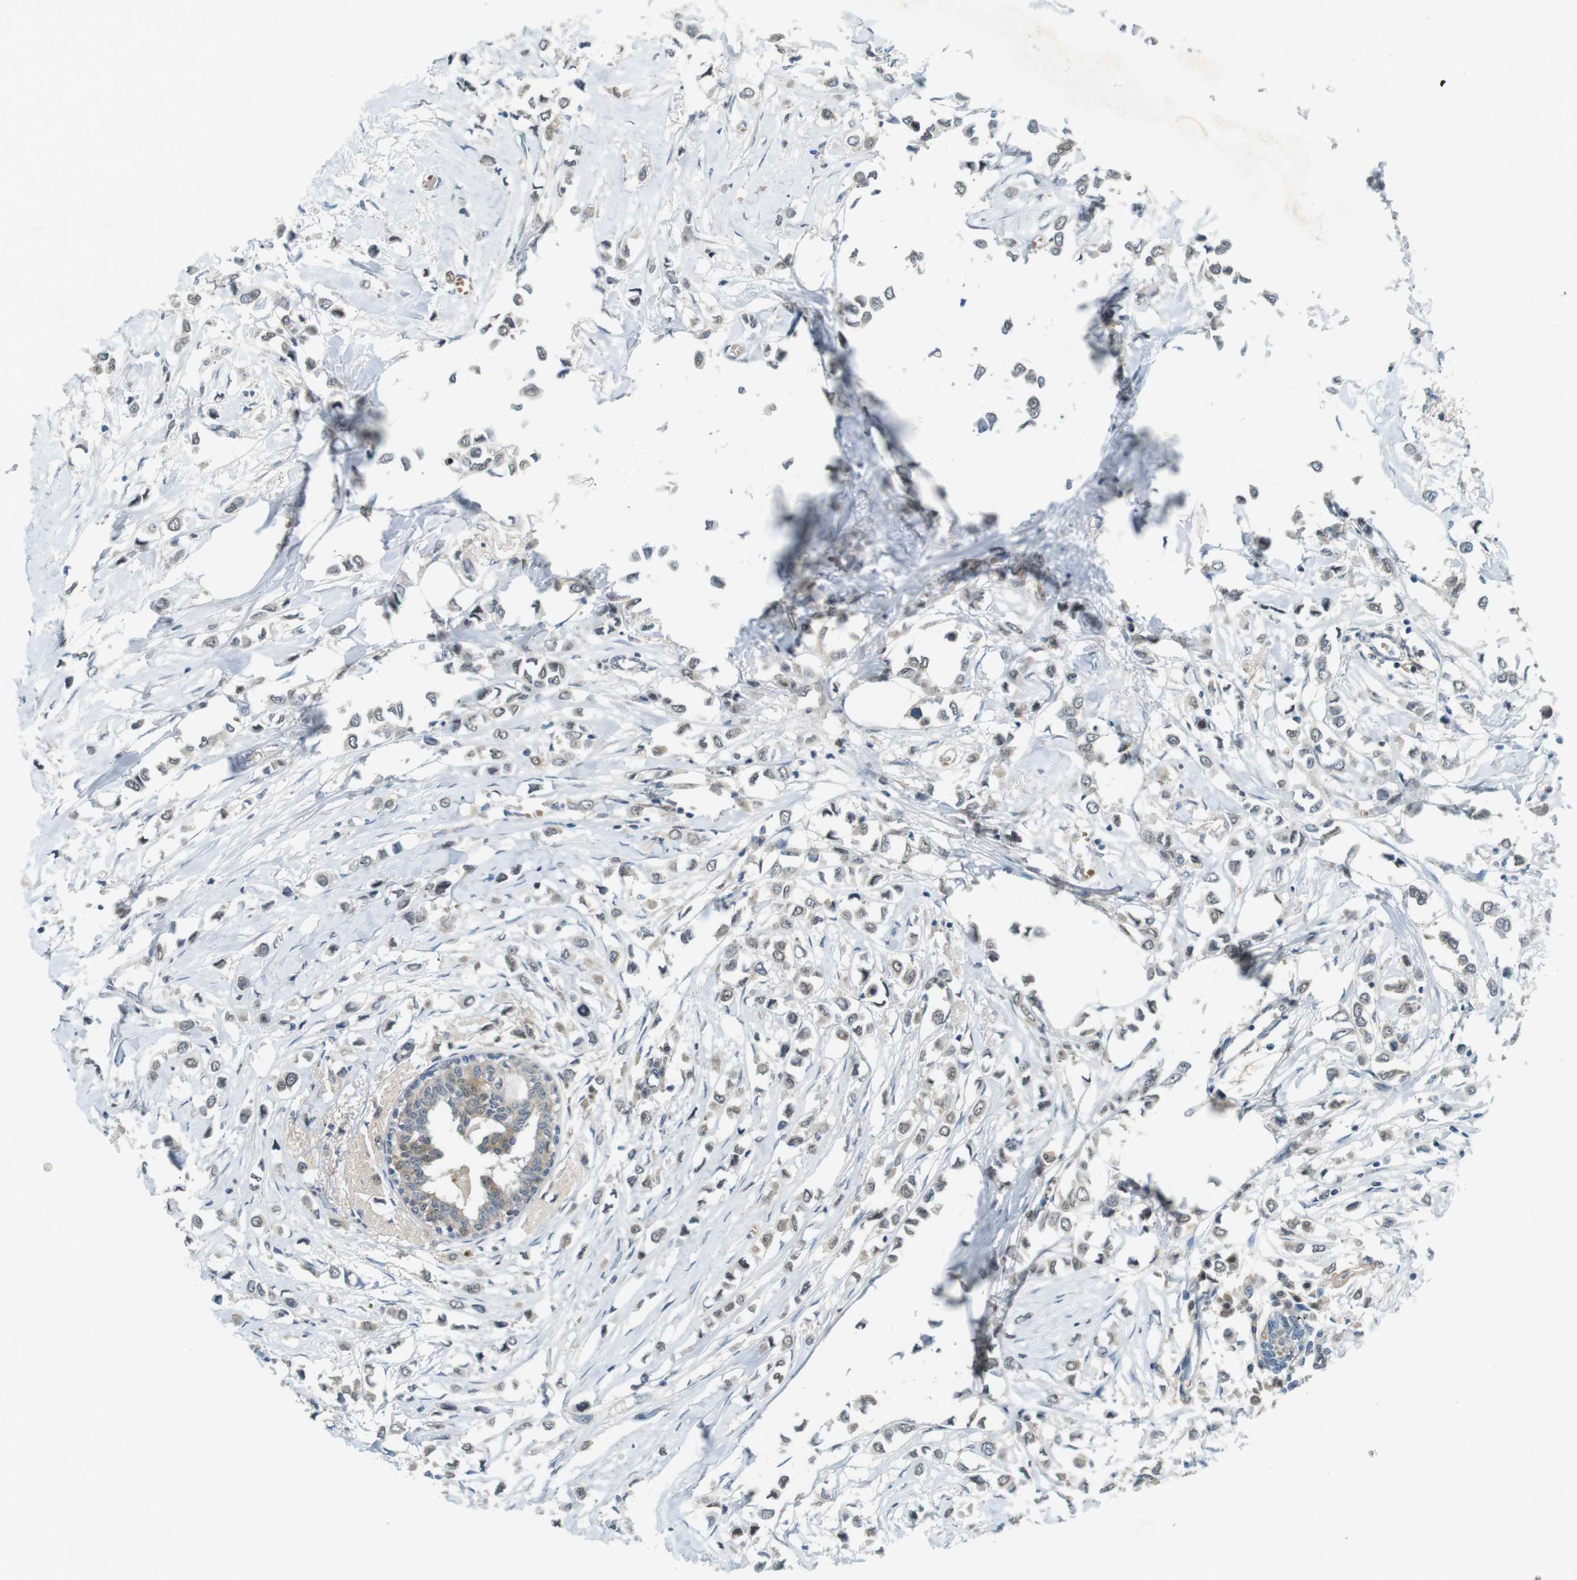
{"staining": {"intensity": "negative", "quantity": "none", "location": "none"}, "tissue": "breast cancer", "cell_type": "Tumor cells", "image_type": "cancer", "snomed": [{"axis": "morphology", "description": "Lobular carcinoma"}, {"axis": "topography", "description": "Breast"}], "caption": "DAB immunohistochemical staining of human lobular carcinoma (breast) exhibits no significant positivity in tumor cells.", "gene": "CDK14", "patient": {"sex": "female", "age": 51}}